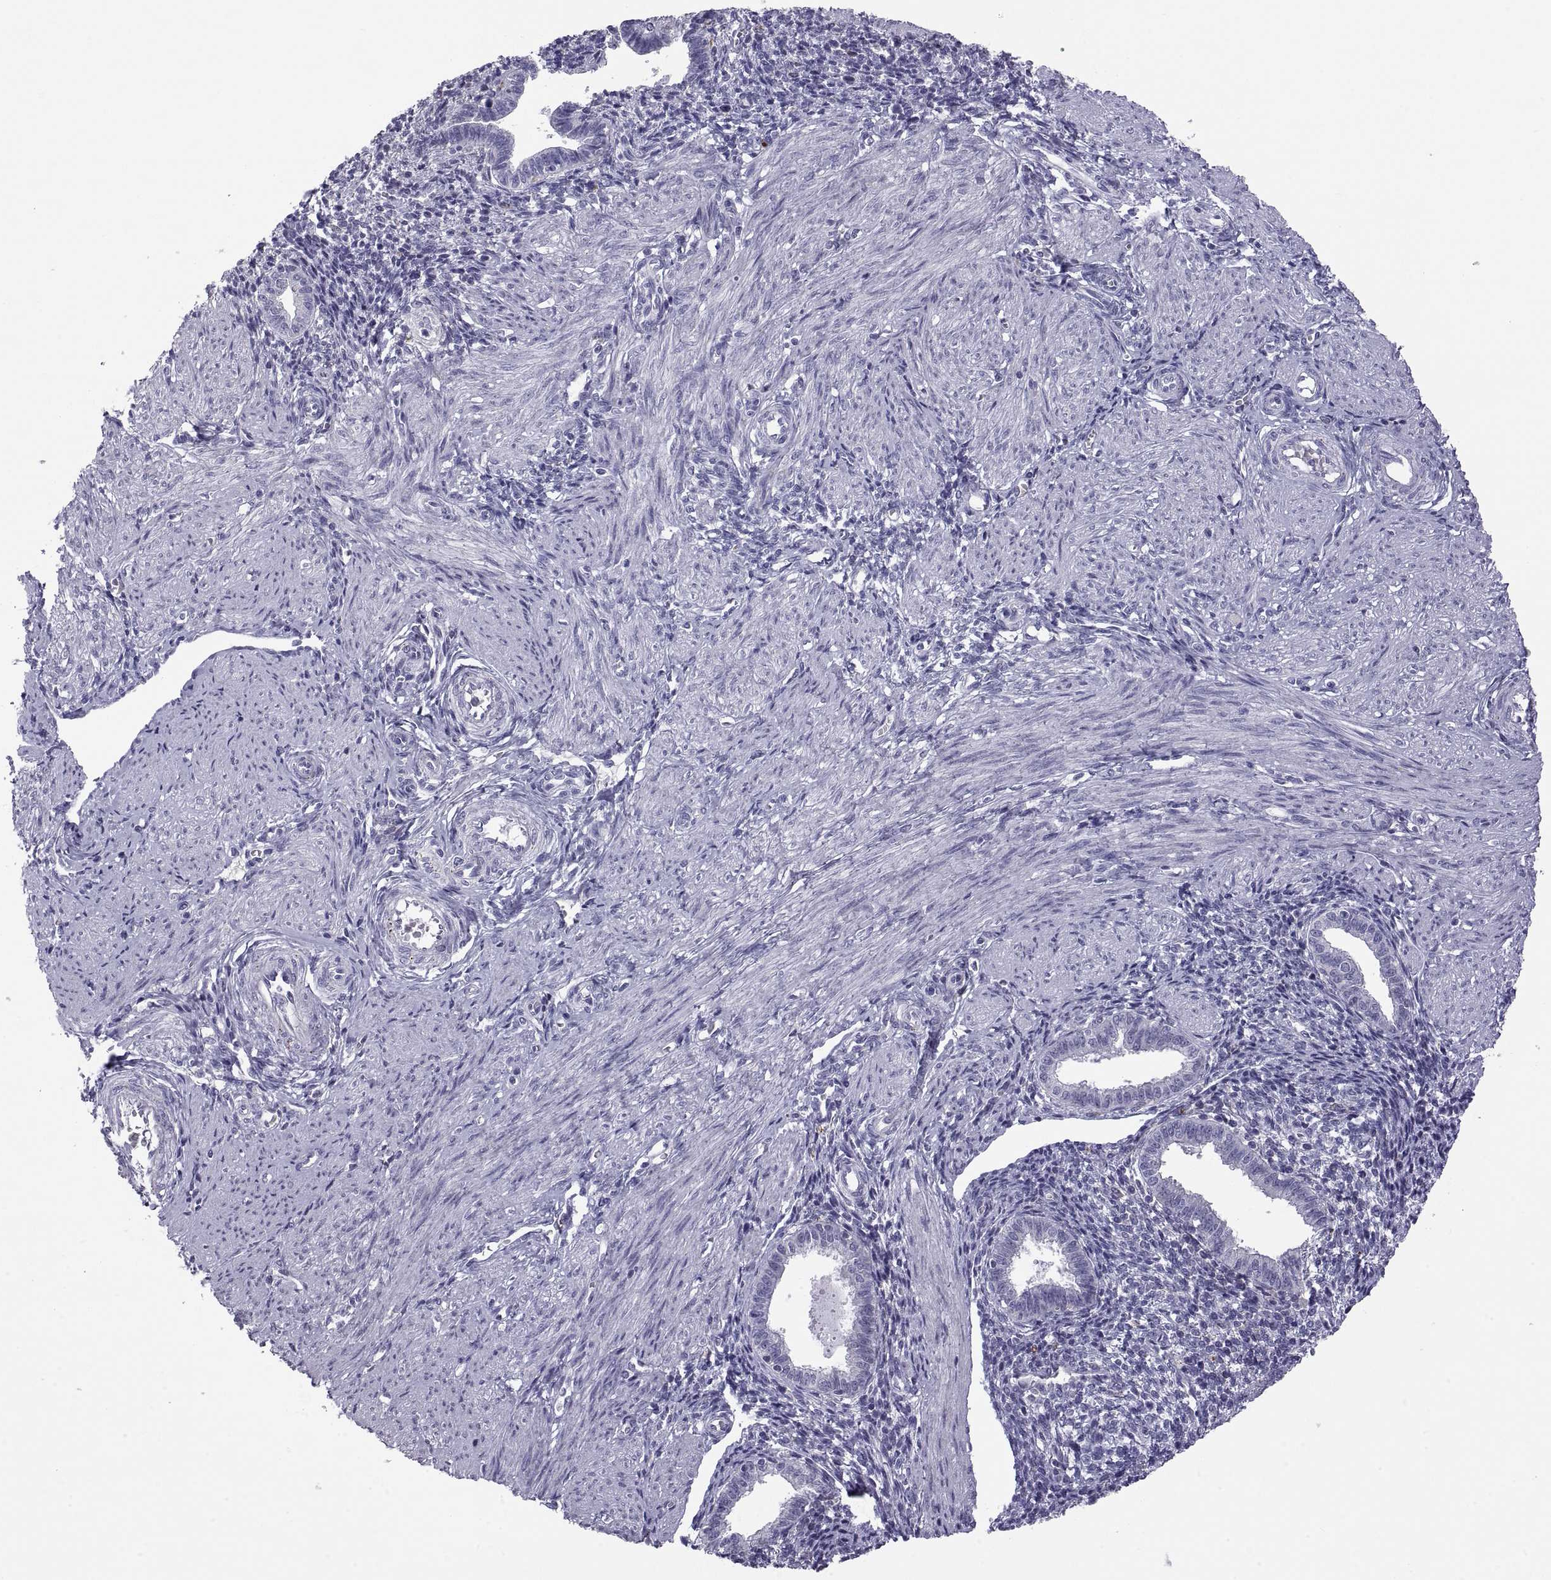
{"staining": {"intensity": "negative", "quantity": "none", "location": "none"}, "tissue": "endometrium", "cell_type": "Cells in endometrial stroma", "image_type": "normal", "snomed": [{"axis": "morphology", "description": "Normal tissue, NOS"}, {"axis": "topography", "description": "Endometrium"}], "caption": "DAB immunohistochemical staining of benign human endometrium reveals no significant expression in cells in endometrial stroma.", "gene": "RGS19", "patient": {"sex": "female", "age": 37}}